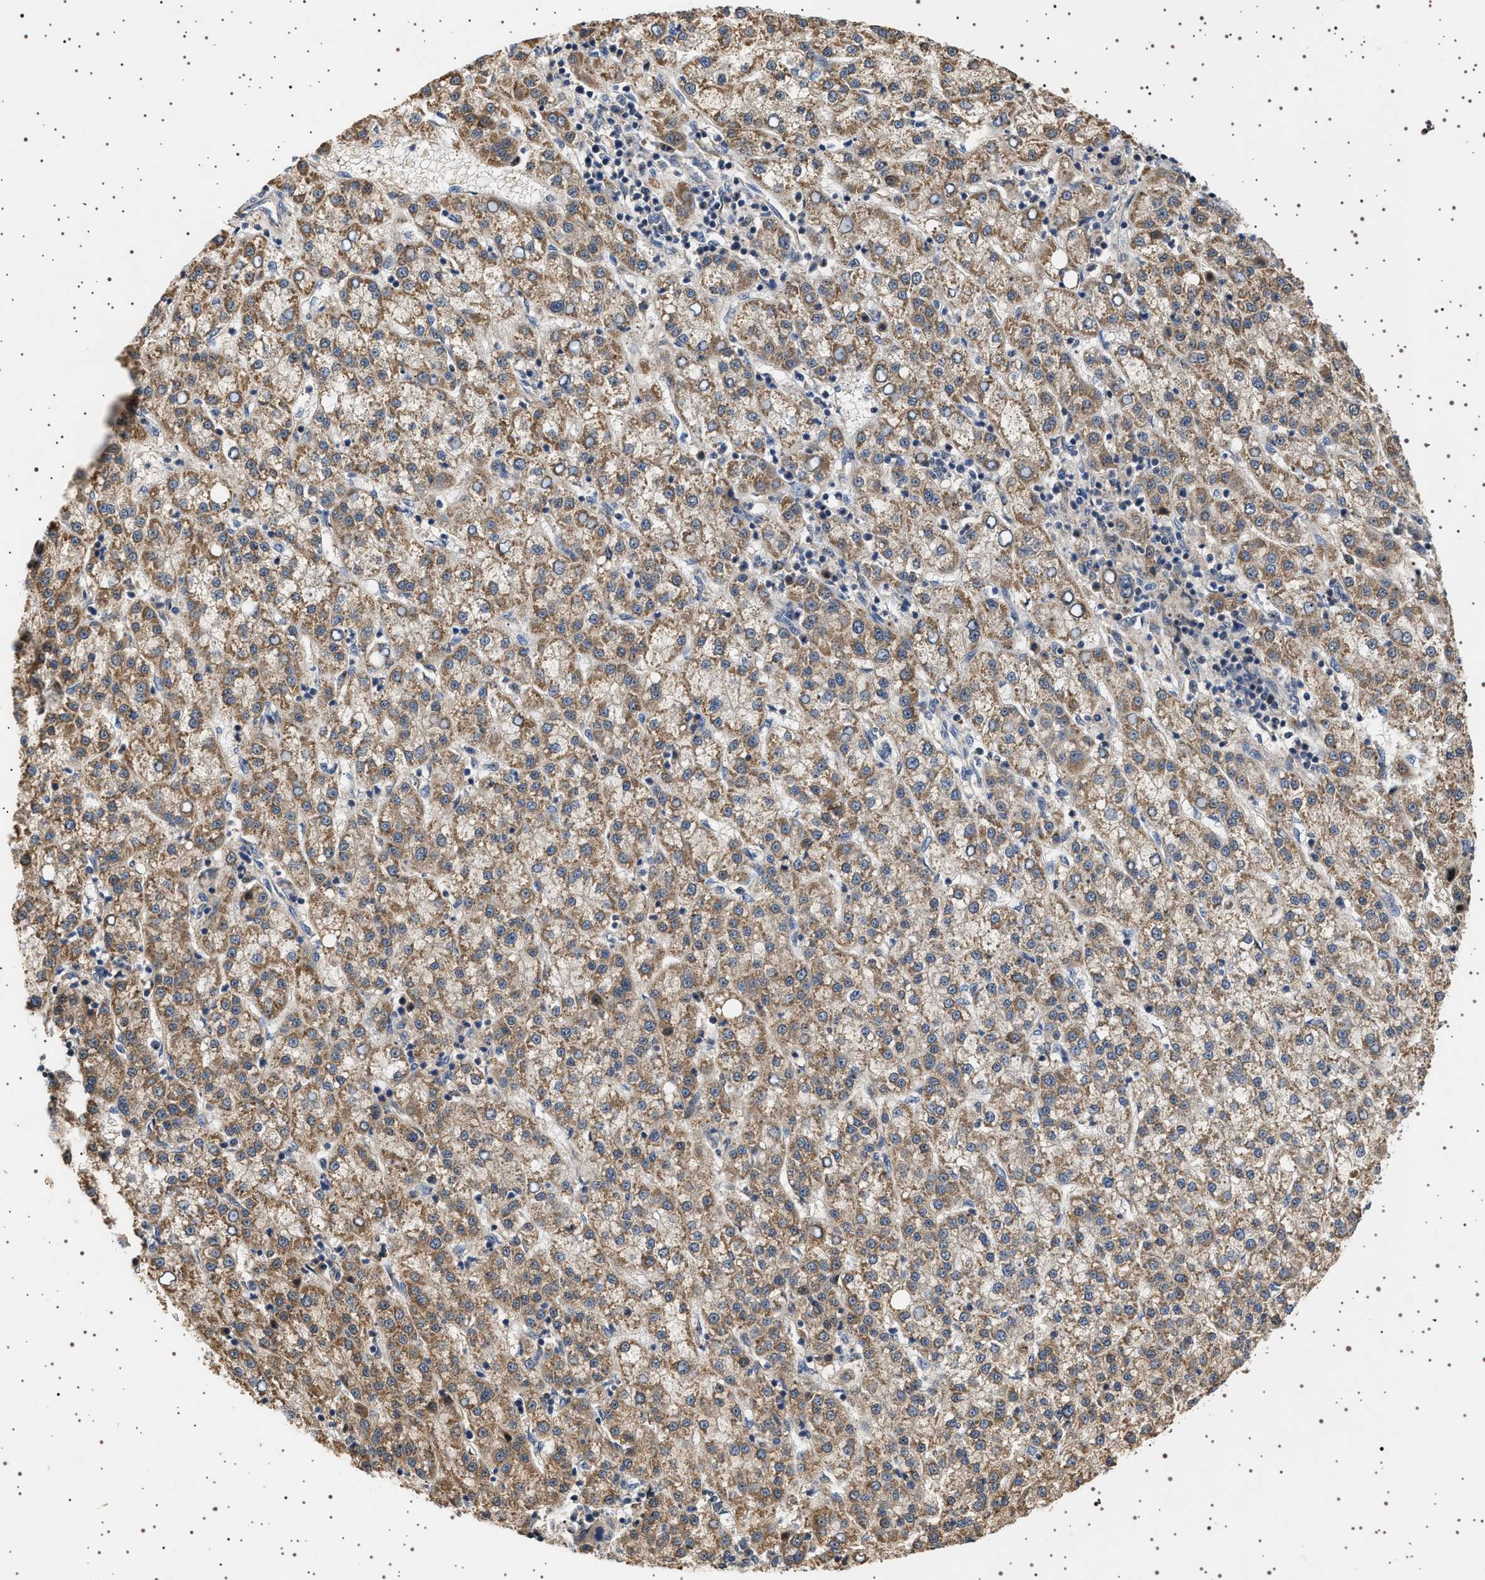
{"staining": {"intensity": "moderate", "quantity": ">75%", "location": "cytoplasmic/membranous"}, "tissue": "liver cancer", "cell_type": "Tumor cells", "image_type": "cancer", "snomed": [{"axis": "morphology", "description": "Carcinoma, Hepatocellular, NOS"}, {"axis": "topography", "description": "Liver"}], "caption": "Tumor cells reveal medium levels of moderate cytoplasmic/membranous expression in approximately >75% of cells in human hepatocellular carcinoma (liver). The staining was performed using DAB to visualize the protein expression in brown, while the nuclei were stained in blue with hematoxylin (Magnification: 20x).", "gene": "TRUB2", "patient": {"sex": "female", "age": 58}}